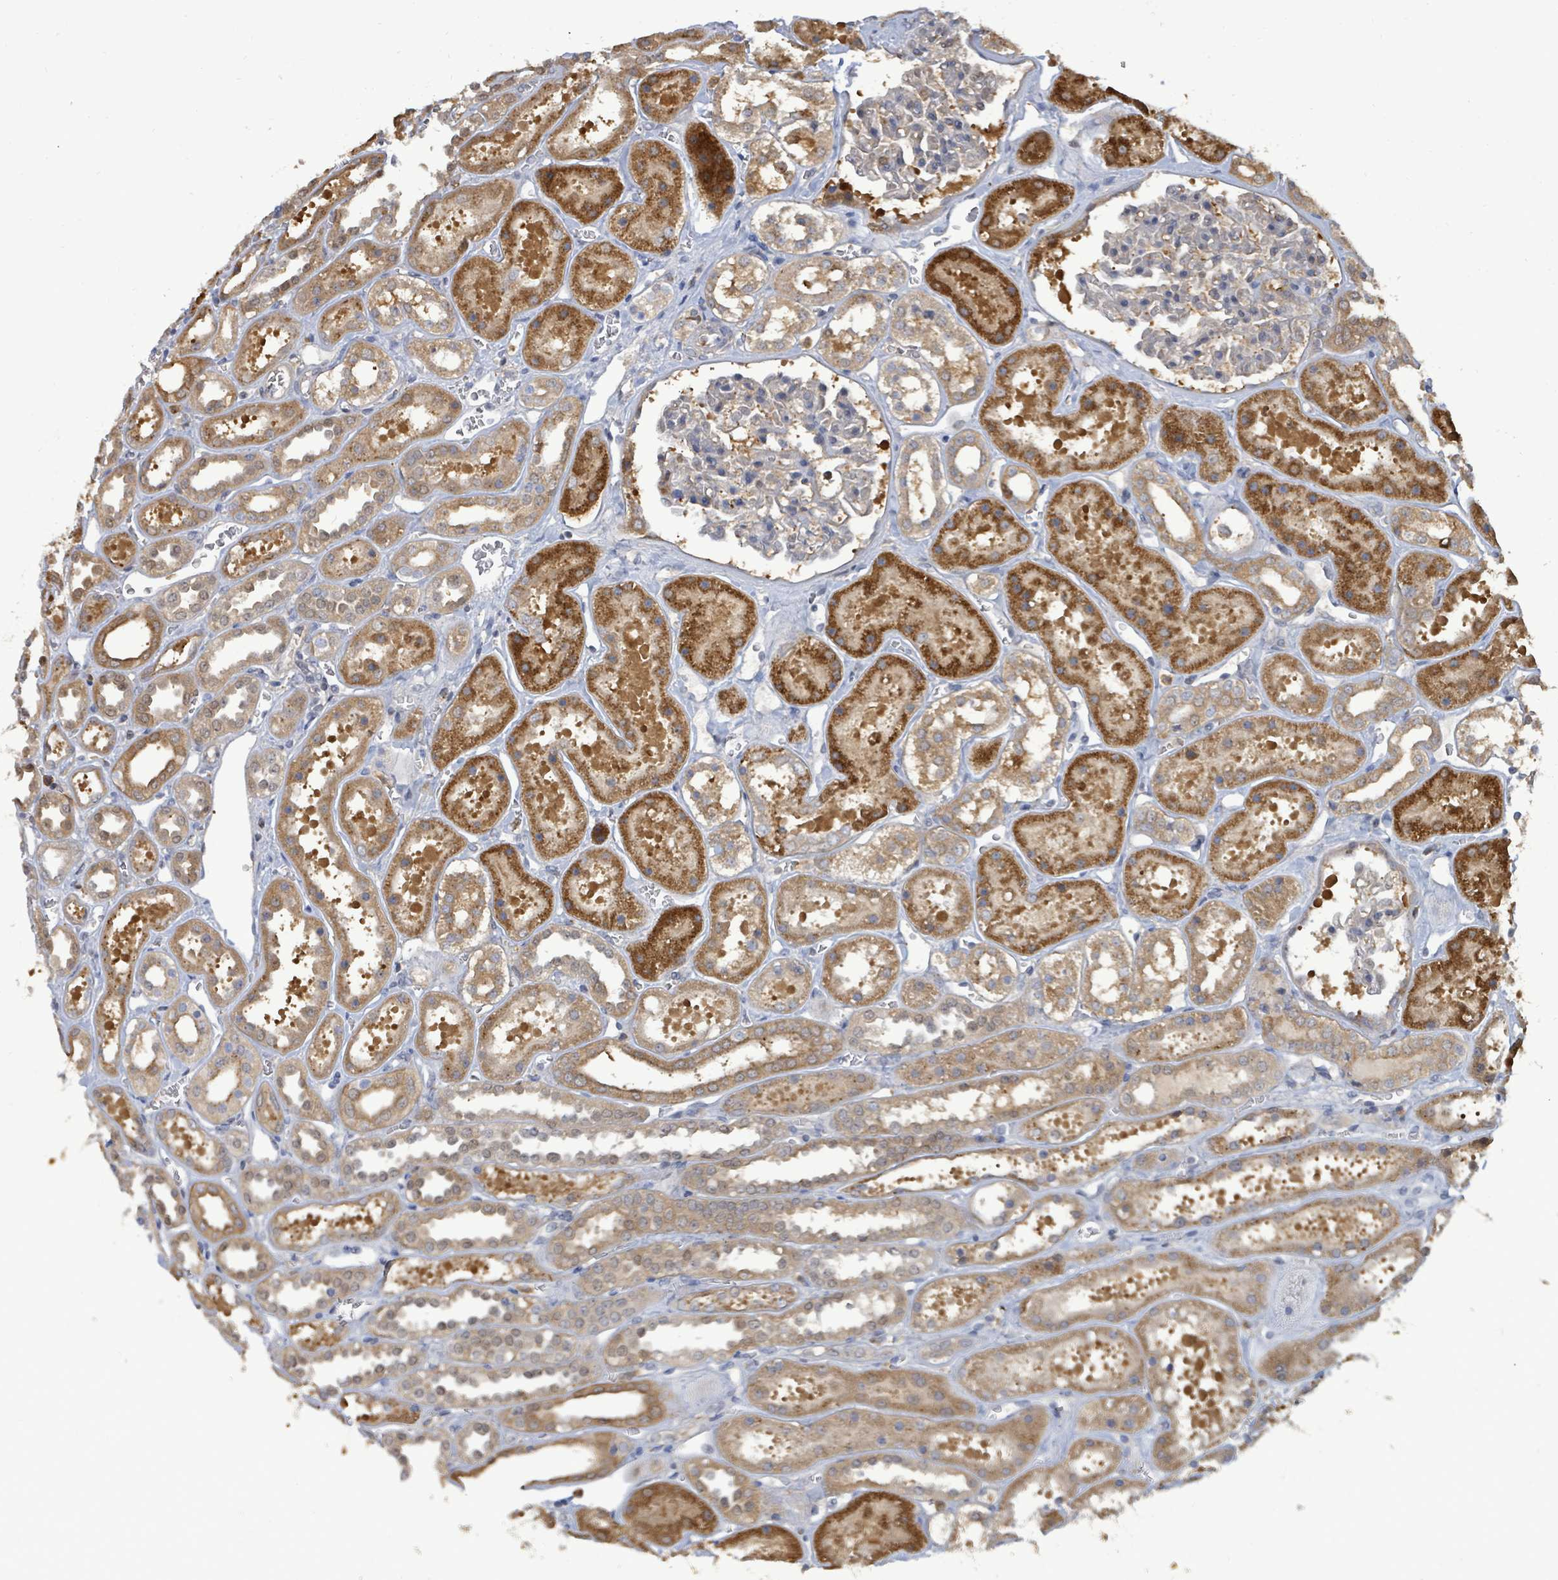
{"staining": {"intensity": "negative", "quantity": "none", "location": "none"}, "tissue": "kidney", "cell_type": "Cells in glomeruli", "image_type": "normal", "snomed": [{"axis": "morphology", "description": "Normal tissue, NOS"}, {"axis": "topography", "description": "Kidney"}], "caption": "Kidney stained for a protein using immunohistochemistry exhibits no staining cells in glomeruli.", "gene": "PGAM1", "patient": {"sex": "female", "age": 41}}